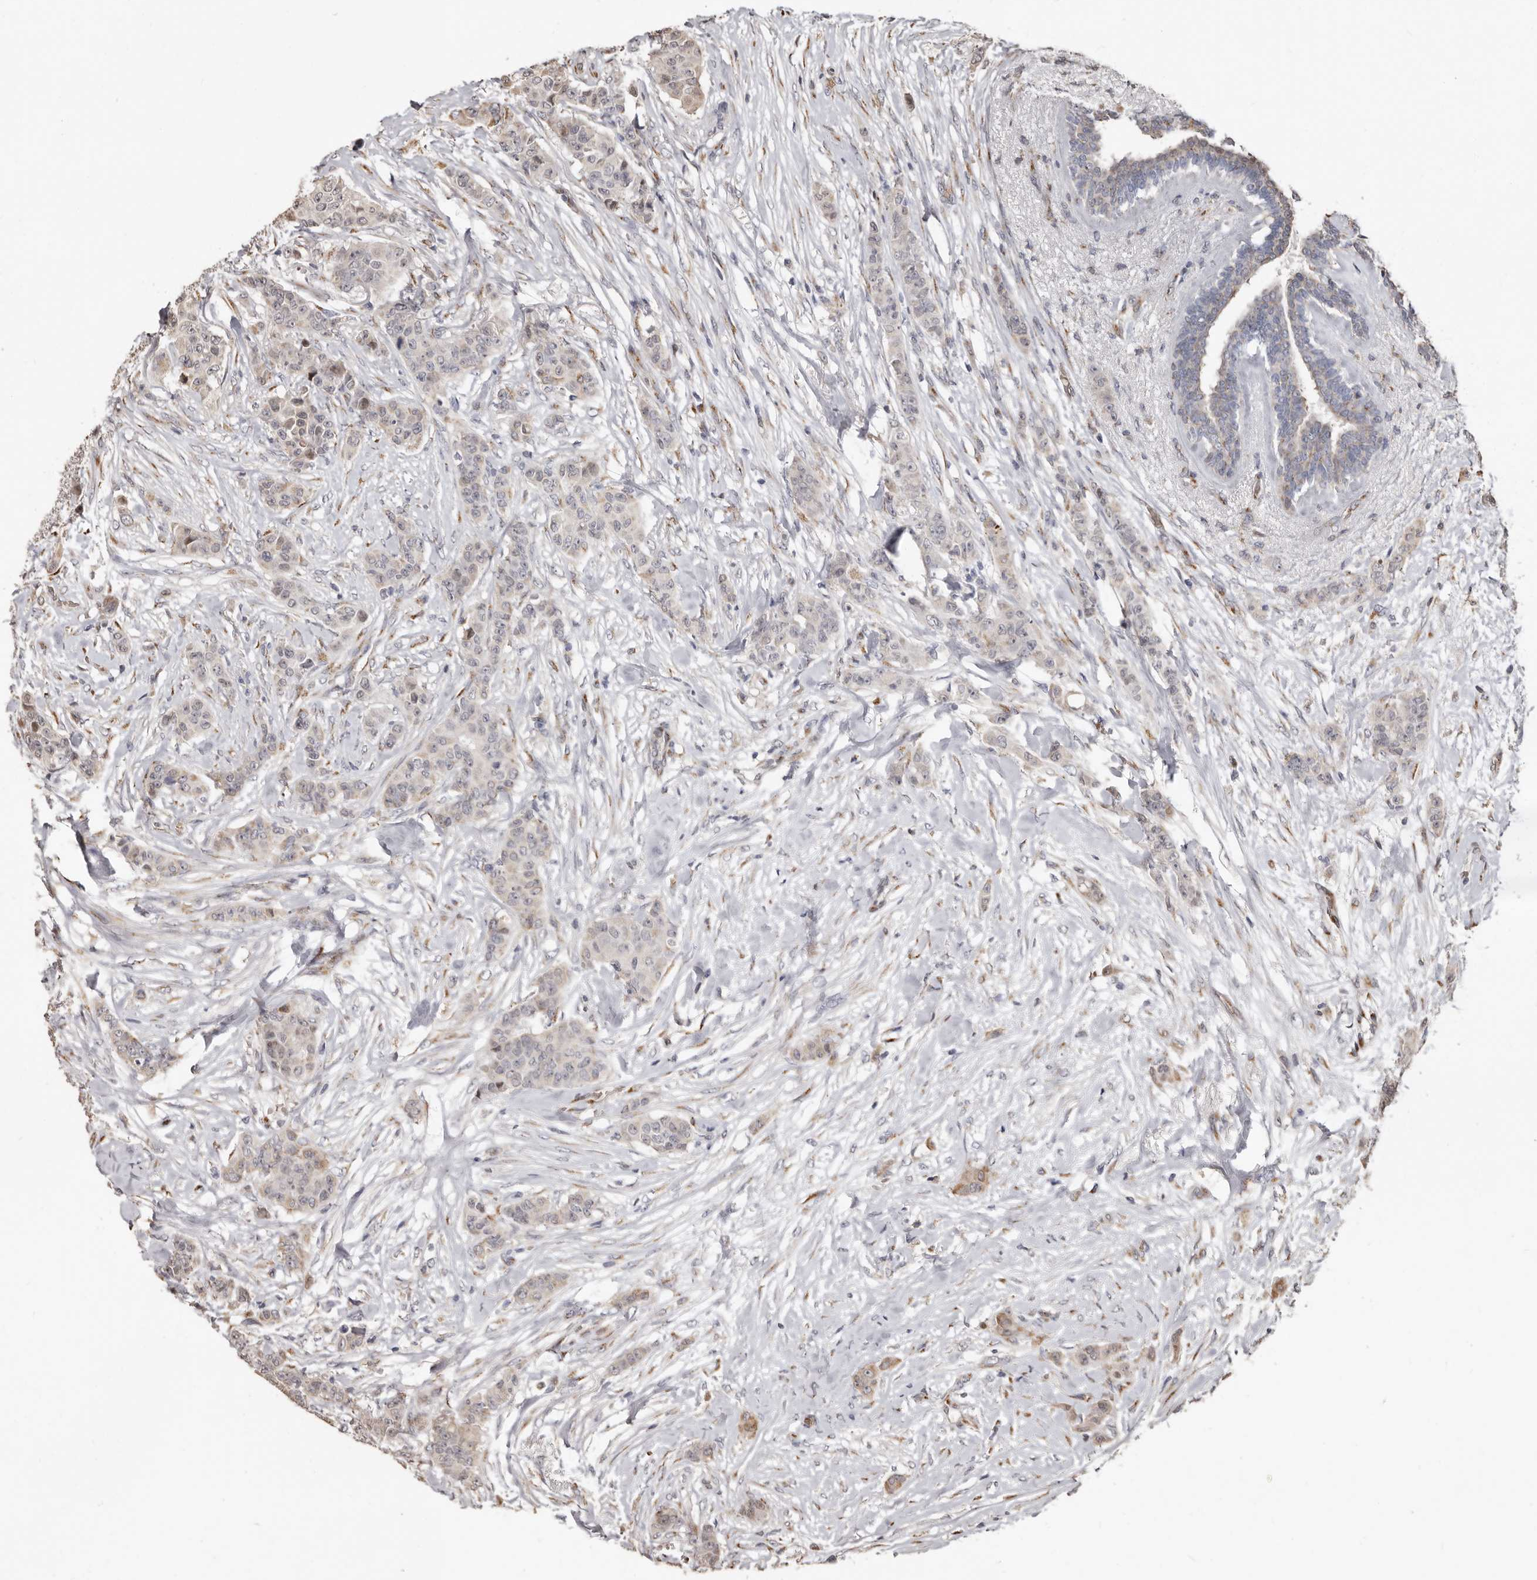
{"staining": {"intensity": "negative", "quantity": "none", "location": "none"}, "tissue": "breast cancer", "cell_type": "Tumor cells", "image_type": "cancer", "snomed": [{"axis": "morphology", "description": "Duct carcinoma"}, {"axis": "topography", "description": "Breast"}], "caption": "An IHC micrograph of breast cancer (invasive ductal carcinoma) is shown. There is no staining in tumor cells of breast cancer (invasive ductal carcinoma).", "gene": "ENTREP1", "patient": {"sex": "female", "age": 40}}